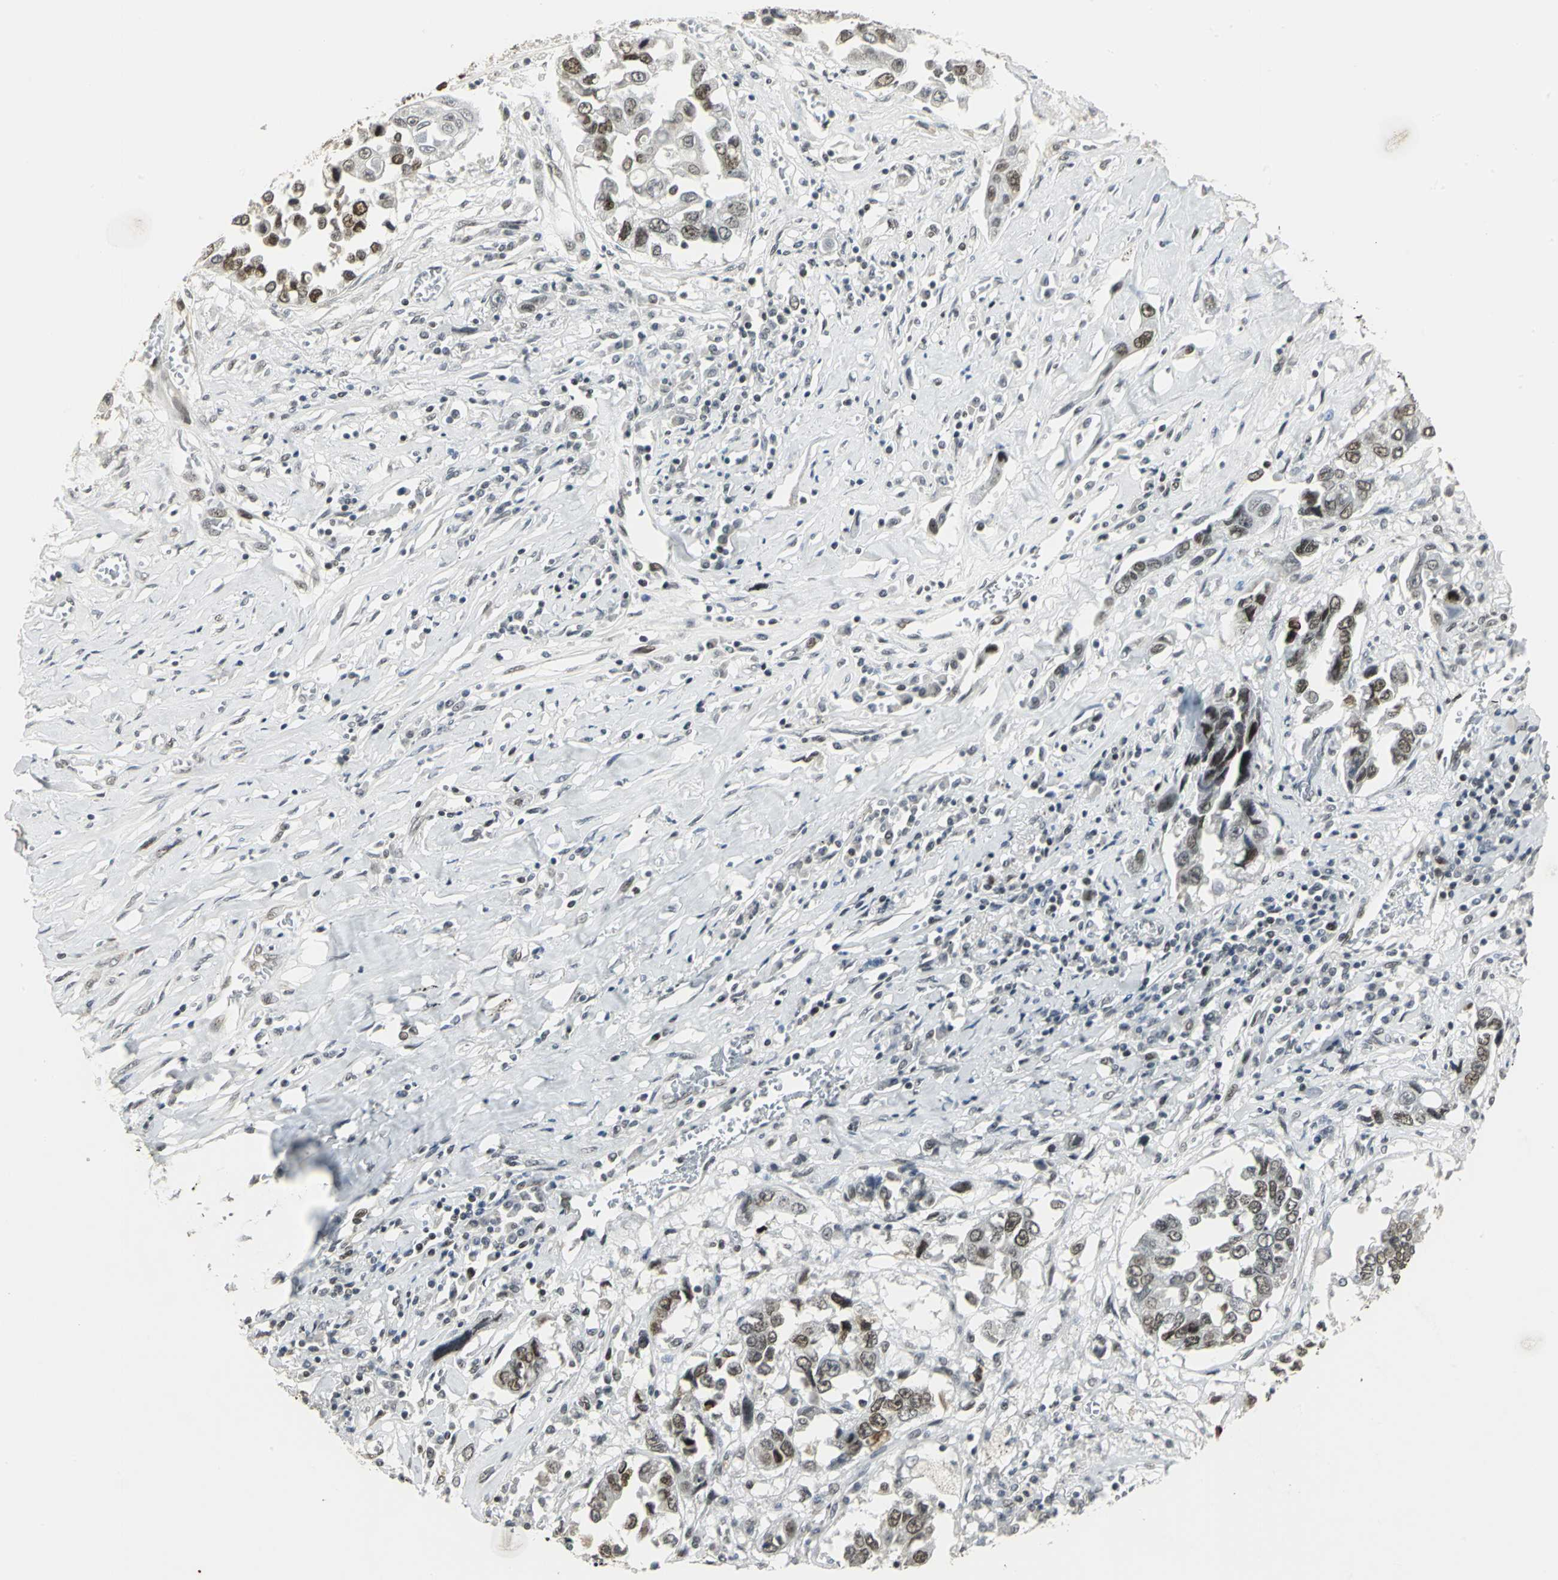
{"staining": {"intensity": "strong", "quantity": "25%-75%", "location": "nuclear"}, "tissue": "lung cancer", "cell_type": "Tumor cells", "image_type": "cancer", "snomed": [{"axis": "morphology", "description": "Squamous cell carcinoma, NOS"}, {"axis": "topography", "description": "Lung"}], "caption": "This is an image of immunohistochemistry staining of lung cancer (squamous cell carcinoma), which shows strong expression in the nuclear of tumor cells.", "gene": "CBX3", "patient": {"sex": "male", "age": 71}}